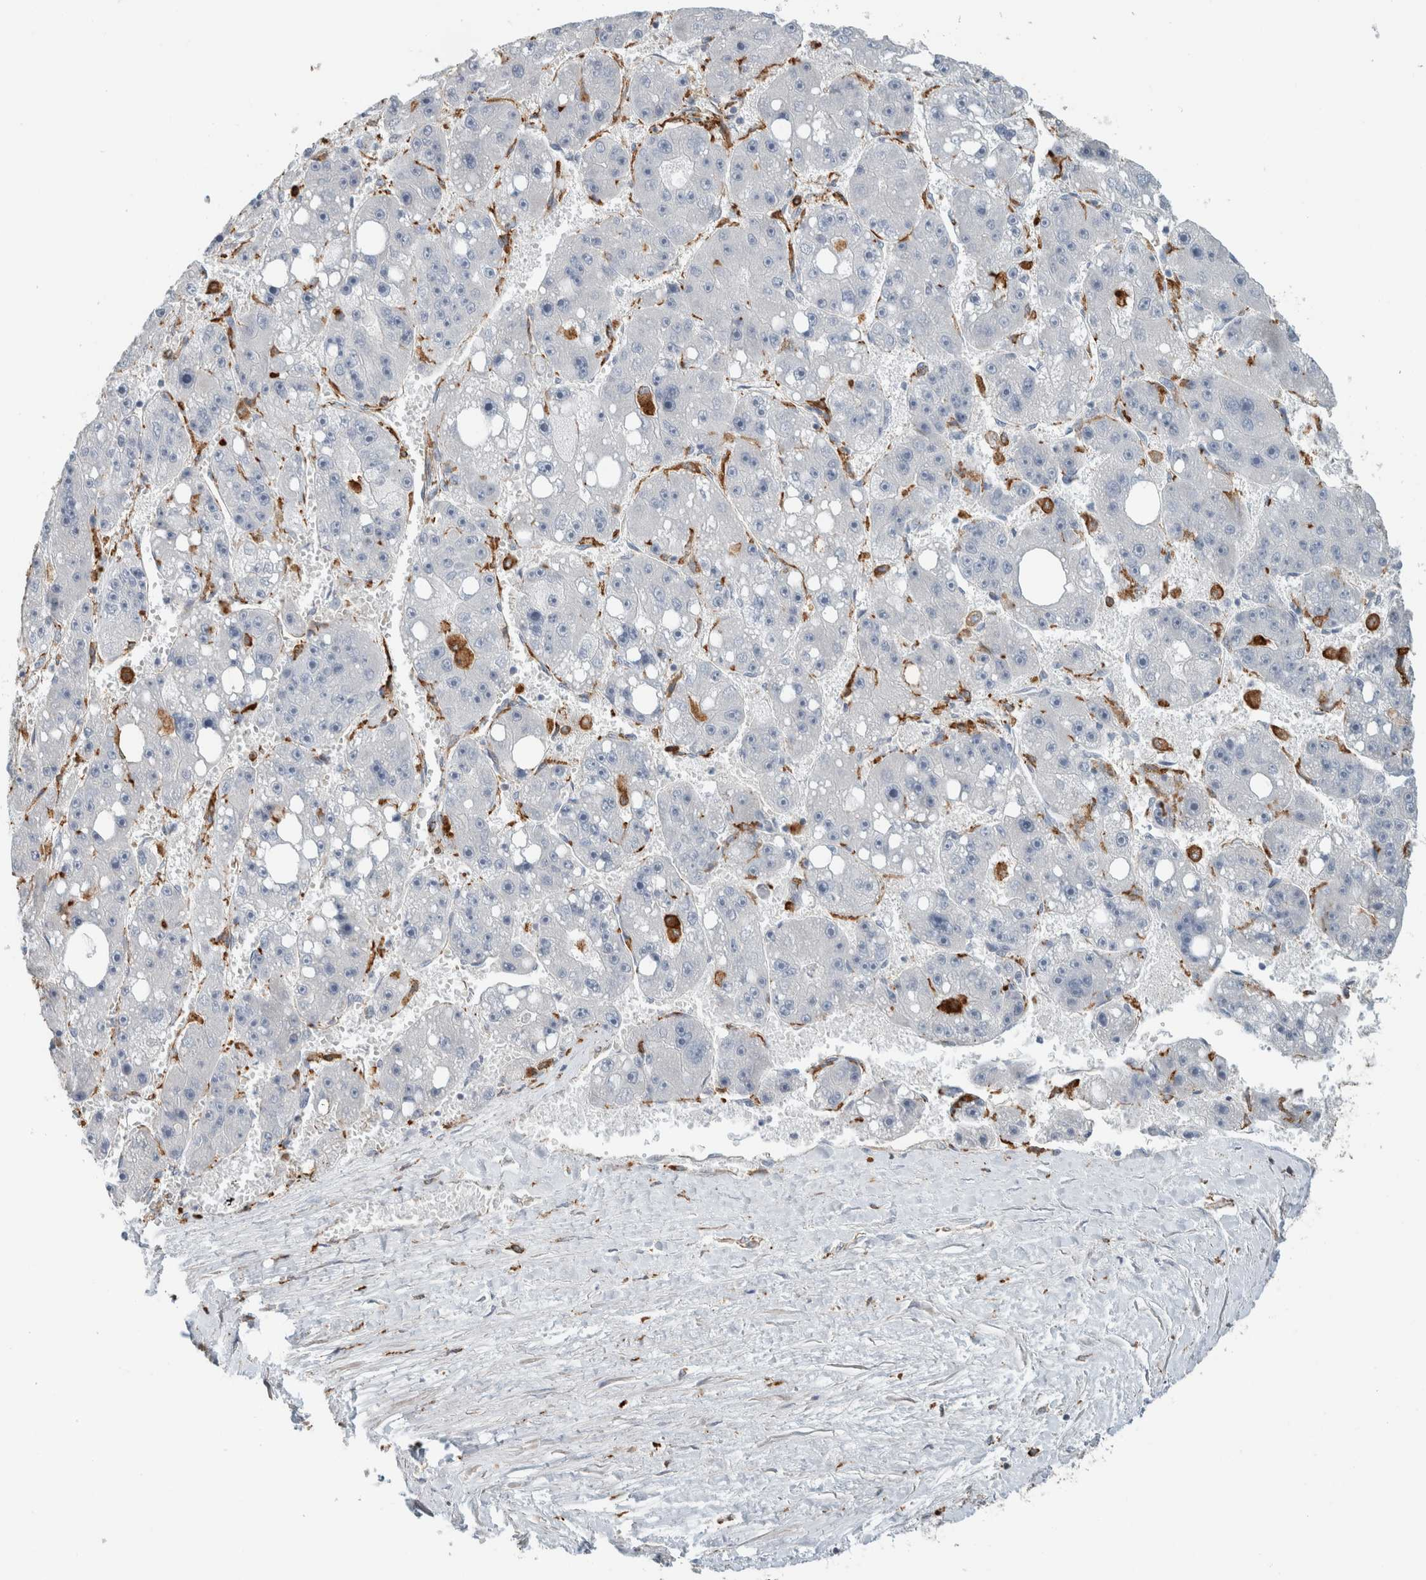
{"staining": {"intensity": "negative", "quantity": "none", "location": "none"}, "tissue": "liver cancer", "cell_type": "Tumor cells", "image_type": "cancer", "snomed": [{"axis": "morphology", "description": "Carcinoma, Hepatocellular, NOS"}, {"axis": "topography", "description": "Liver"}], "caption": "Immunohistochemistry (IHC) histopathology image of neoplastic tissue: human hepatocellular carcinoma (liver) stained with DAB (3,3'-diaminobenzidine) demonstrates no significant protein expression in tumor cells.", "gene": "LY86", "patient": {"sex": "female", "age": 61}}